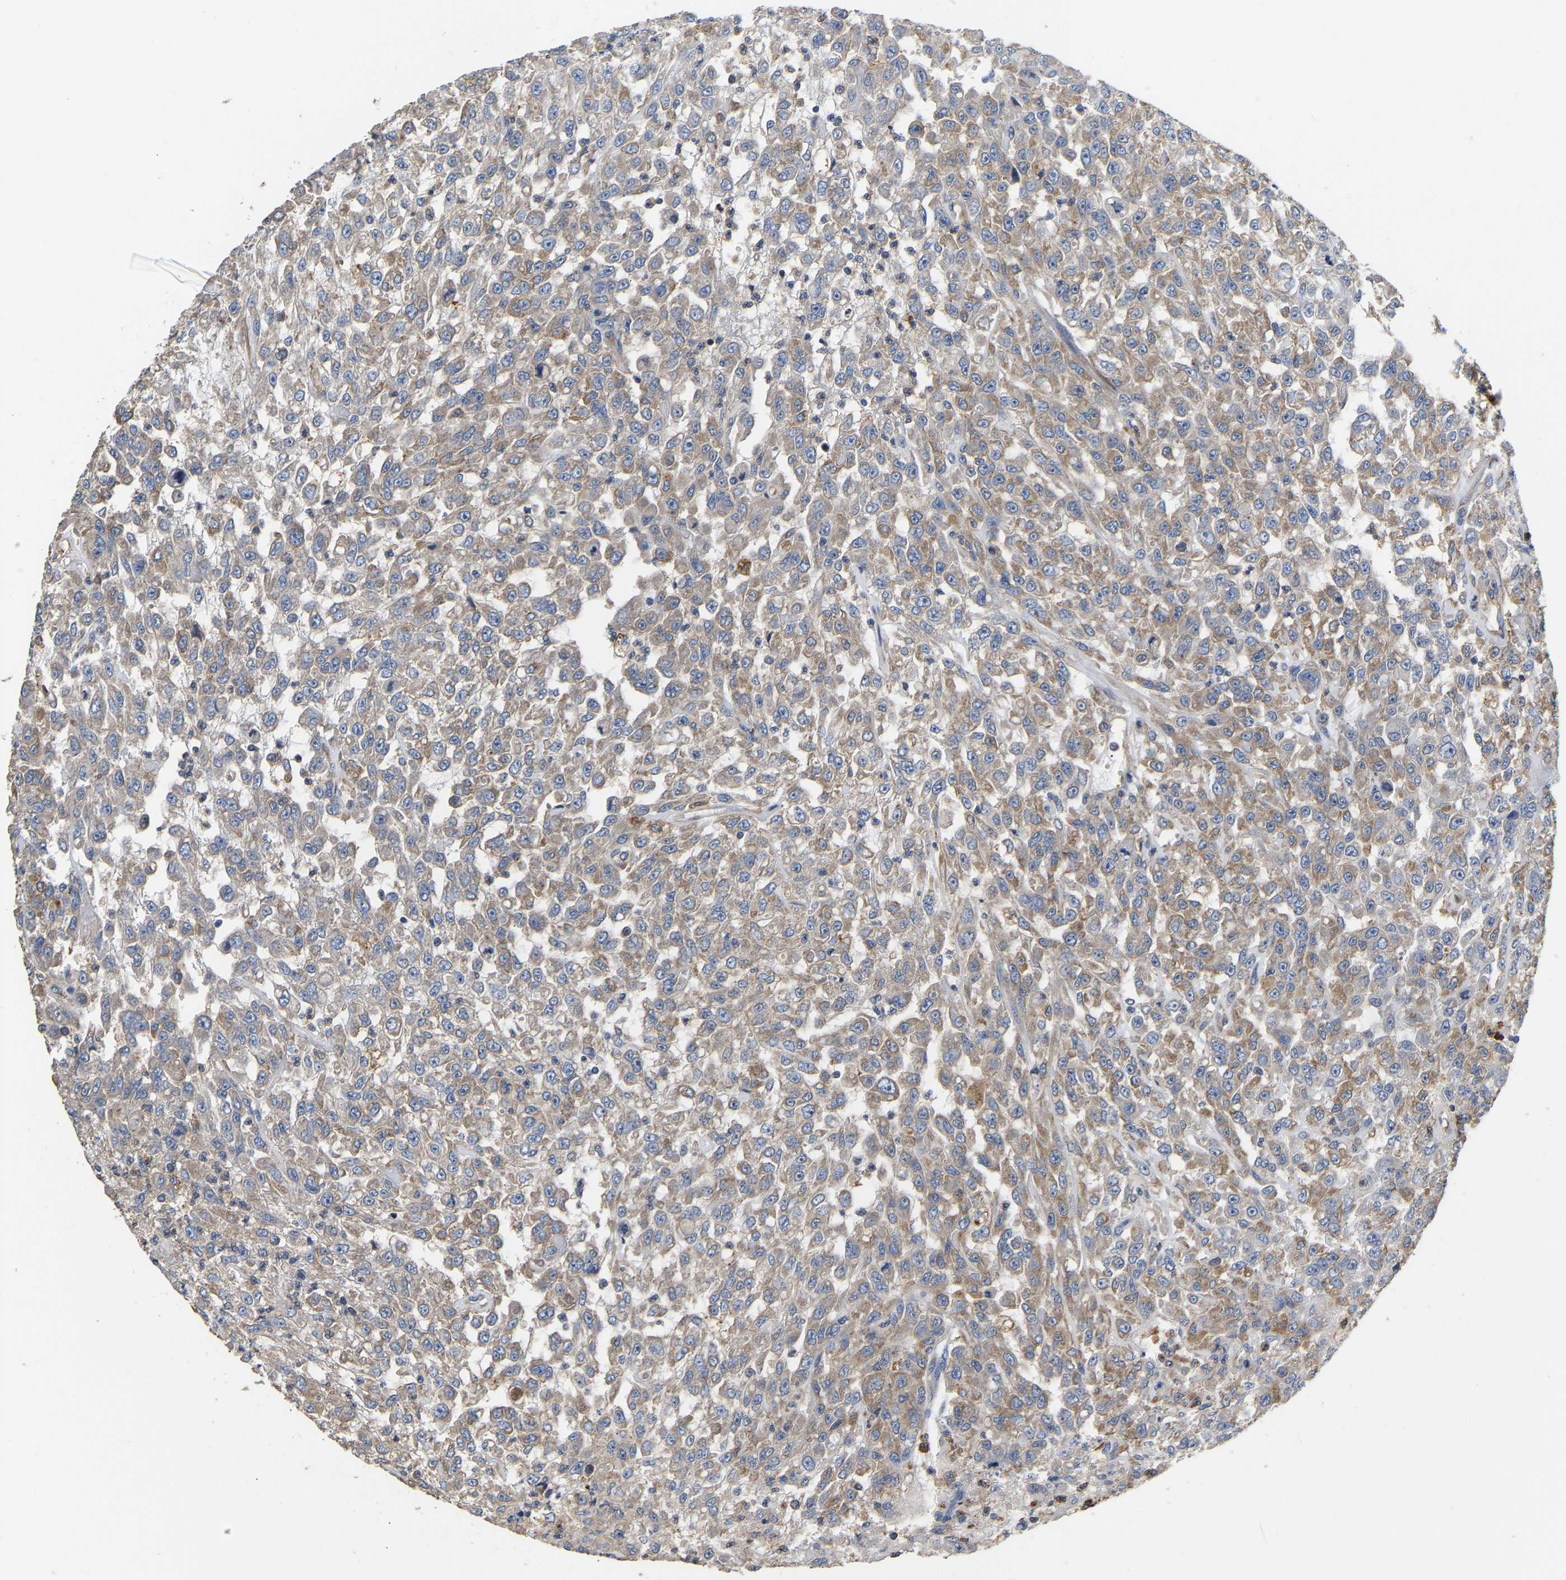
{"staining": {"intensity": "weak", "quantity": ">75%", "location": "cytoplasmic/membranous"}, "tissue": "urothelial cancer", "cell_type": "Tumor cells", "image_type": "cancer", "snomed": [{"axis": "morphology", "description": "Urothelial carcinoma, High grade"}, {"axis": "topography", "description": "Urinary bladder"}], "caption": "Urothelial carcinoma (high-grade) stained for a protein demonstrates weak cytoplasmic/membranous positivity in tumor cells. (DAB (3,3'-diaminobenzidine) IHC with brightfield microscopy, high magnification).", "gene": "AIMP2", "patient": {"sex": "male", "age": 46}}